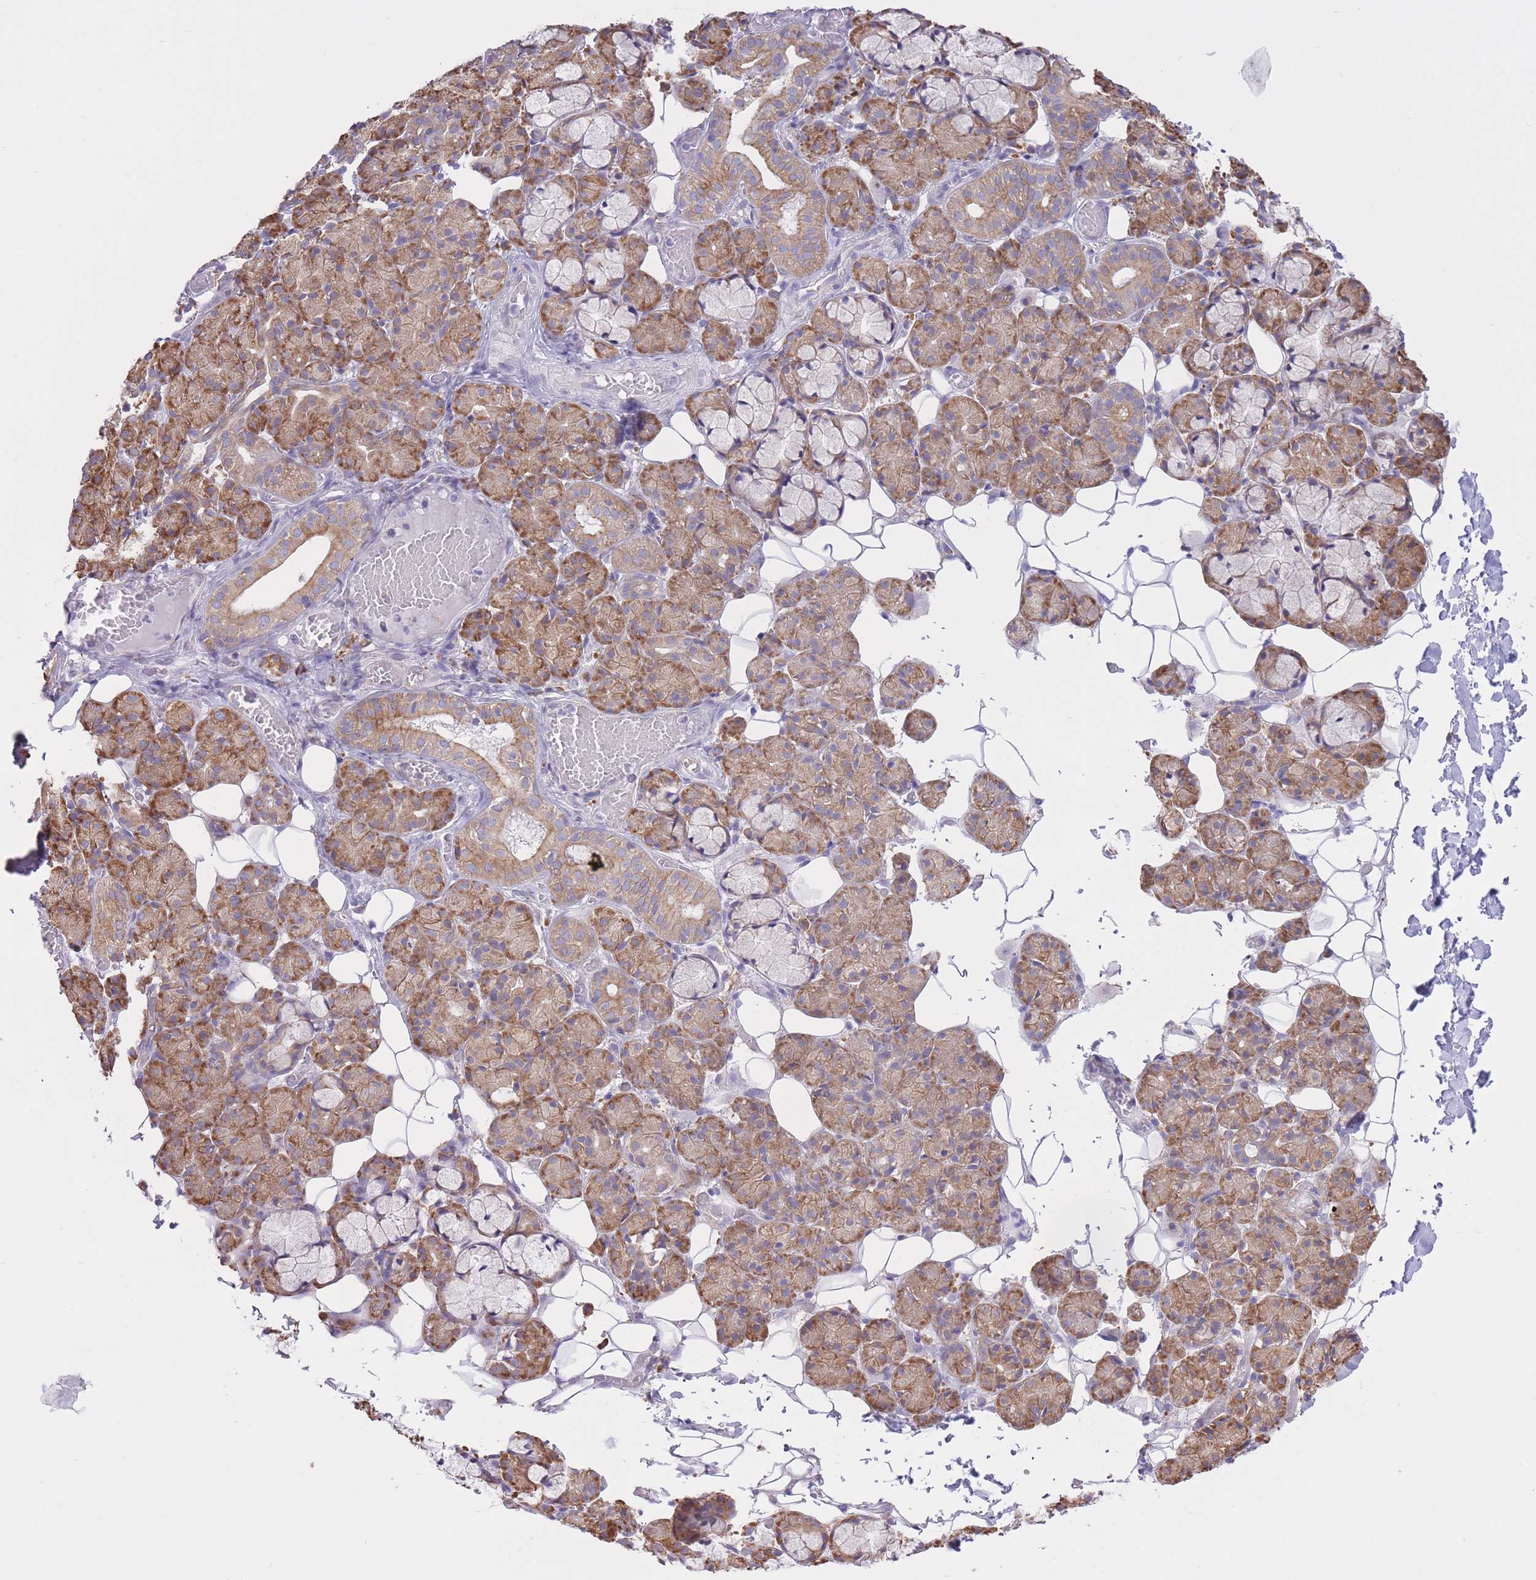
{"staining": {"intensity": "moderate", "quantity": ">75%", "location": "cytoplasmic/membranous"}, "tissue": "salivary gland", "cell_type": "Glandular cells", "image_type": "normal", "snomed": [{"axis": "morphology", "description": "Normal tissue, NOS"}, {"axis": "topography", "description": "Salivary gland"}], "caption": "Salivary gland was stained to show a protein in brown. There is medium levels of moderate cytoplasmic/membranous expression in about >75% of glandular cells. (Brightfield microscopy of DAB IHC at high magnification).", "gene": "ZNF501", "patient": {"sex": "male", "age": 63}}